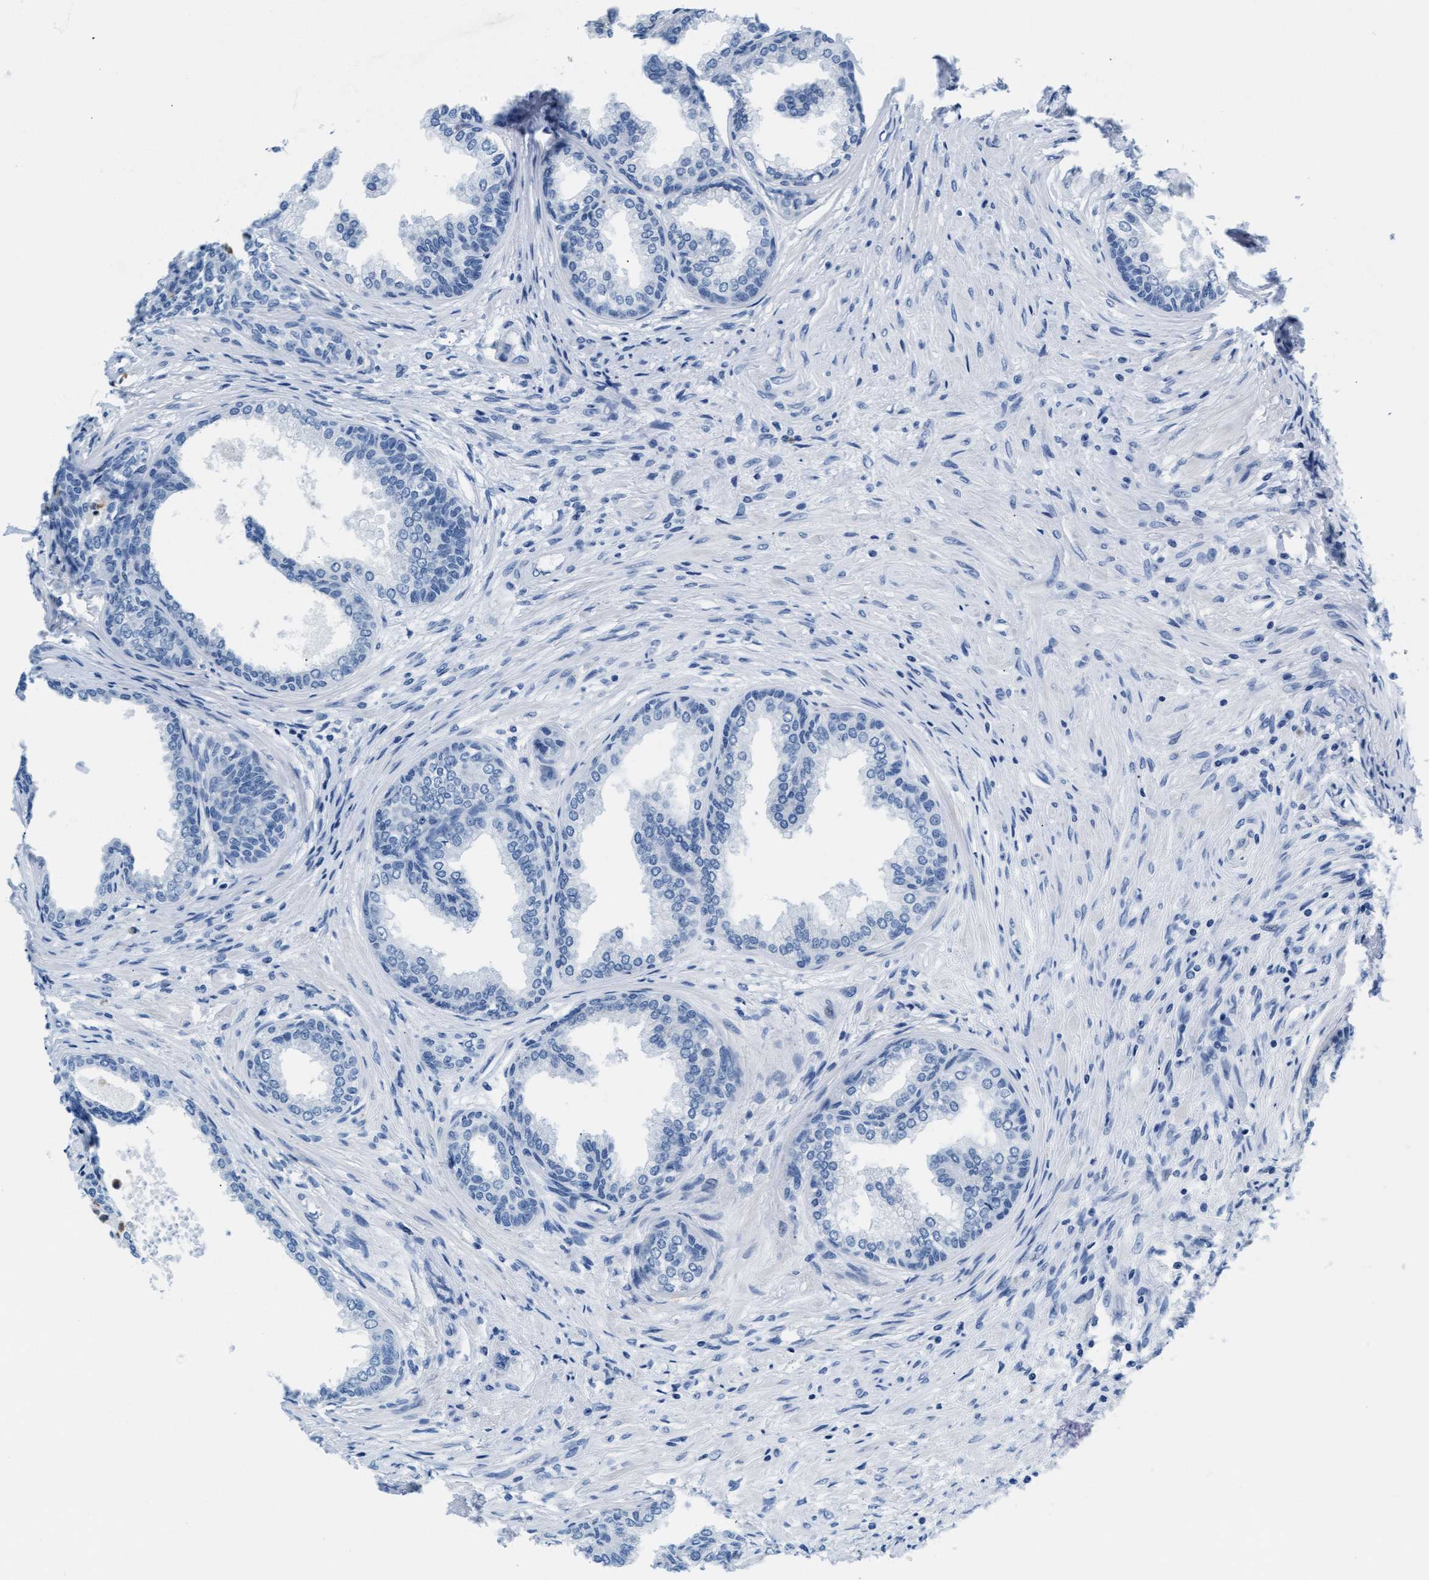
{"staining": {"intensity": "negative", "quantity": "none", "location": "none"}, "tissue": "prostate", "cell_type": "Glandular cells", "image_type": "normal", "snomed": [{"axis": "morphology", "description": "Normal tissue, NOS"}, {"axis": "topography", "description": "Prostate"}], "caption": "Prostate was stained to show a protein in brown. There is no significant expression in glandular cells. Nuclei are stained in blue.", "gene": "MMP8", "patient": {"sex": "male", "age": 76}}